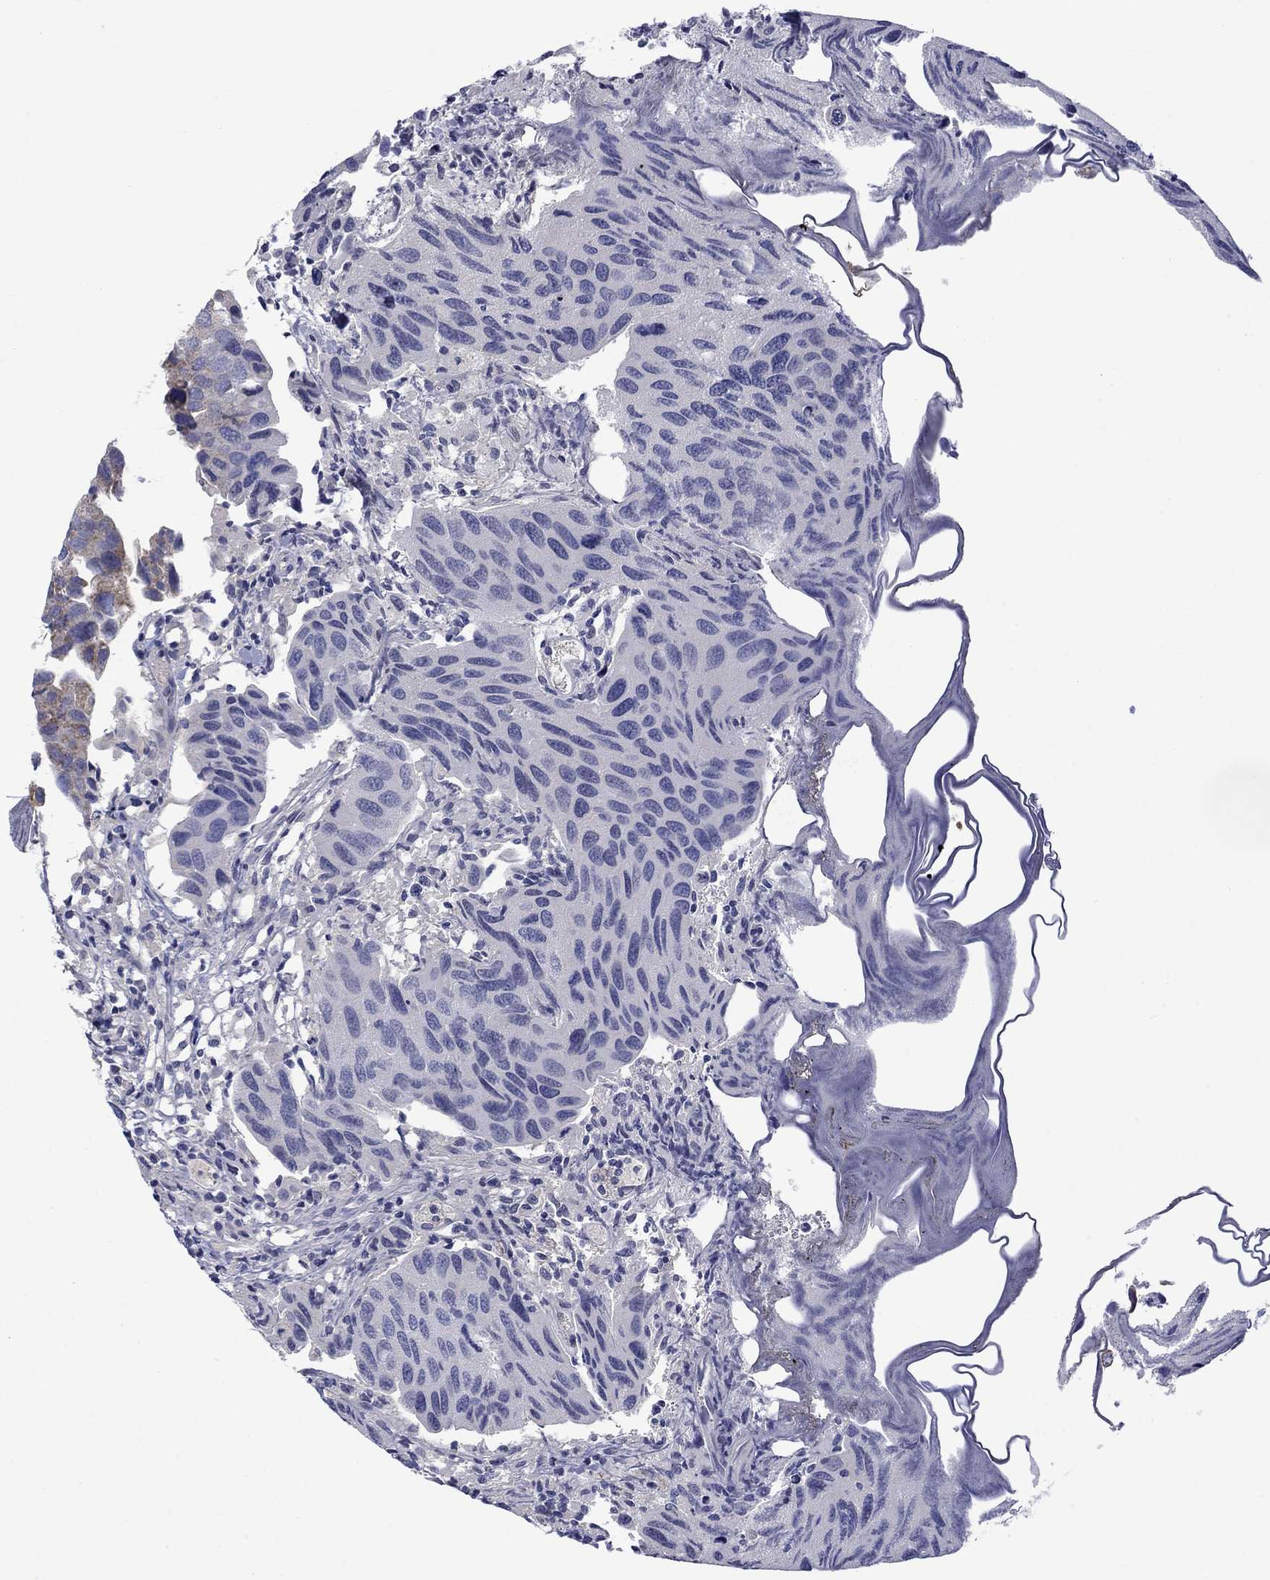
{"staining": {"intensity": "negative", "quantity": "none", "location": "none"}, "tissue": "urothelial cancer", "cell_type": "Tumor cells", "image_type": "cancer", "snomed": [{"axis": "morphology", "description": "Urothelial carcinoma, High grade"}, {"axis": "topography", "description": "Urinary bladder"}], "caption": "Immunohistochemistry (IHC) of urothelial carcinoma (high-grade) displays no positivity in tumor cells.", "gene": "KCNJ16", "patient": {"sex": "male", "age": 79}}